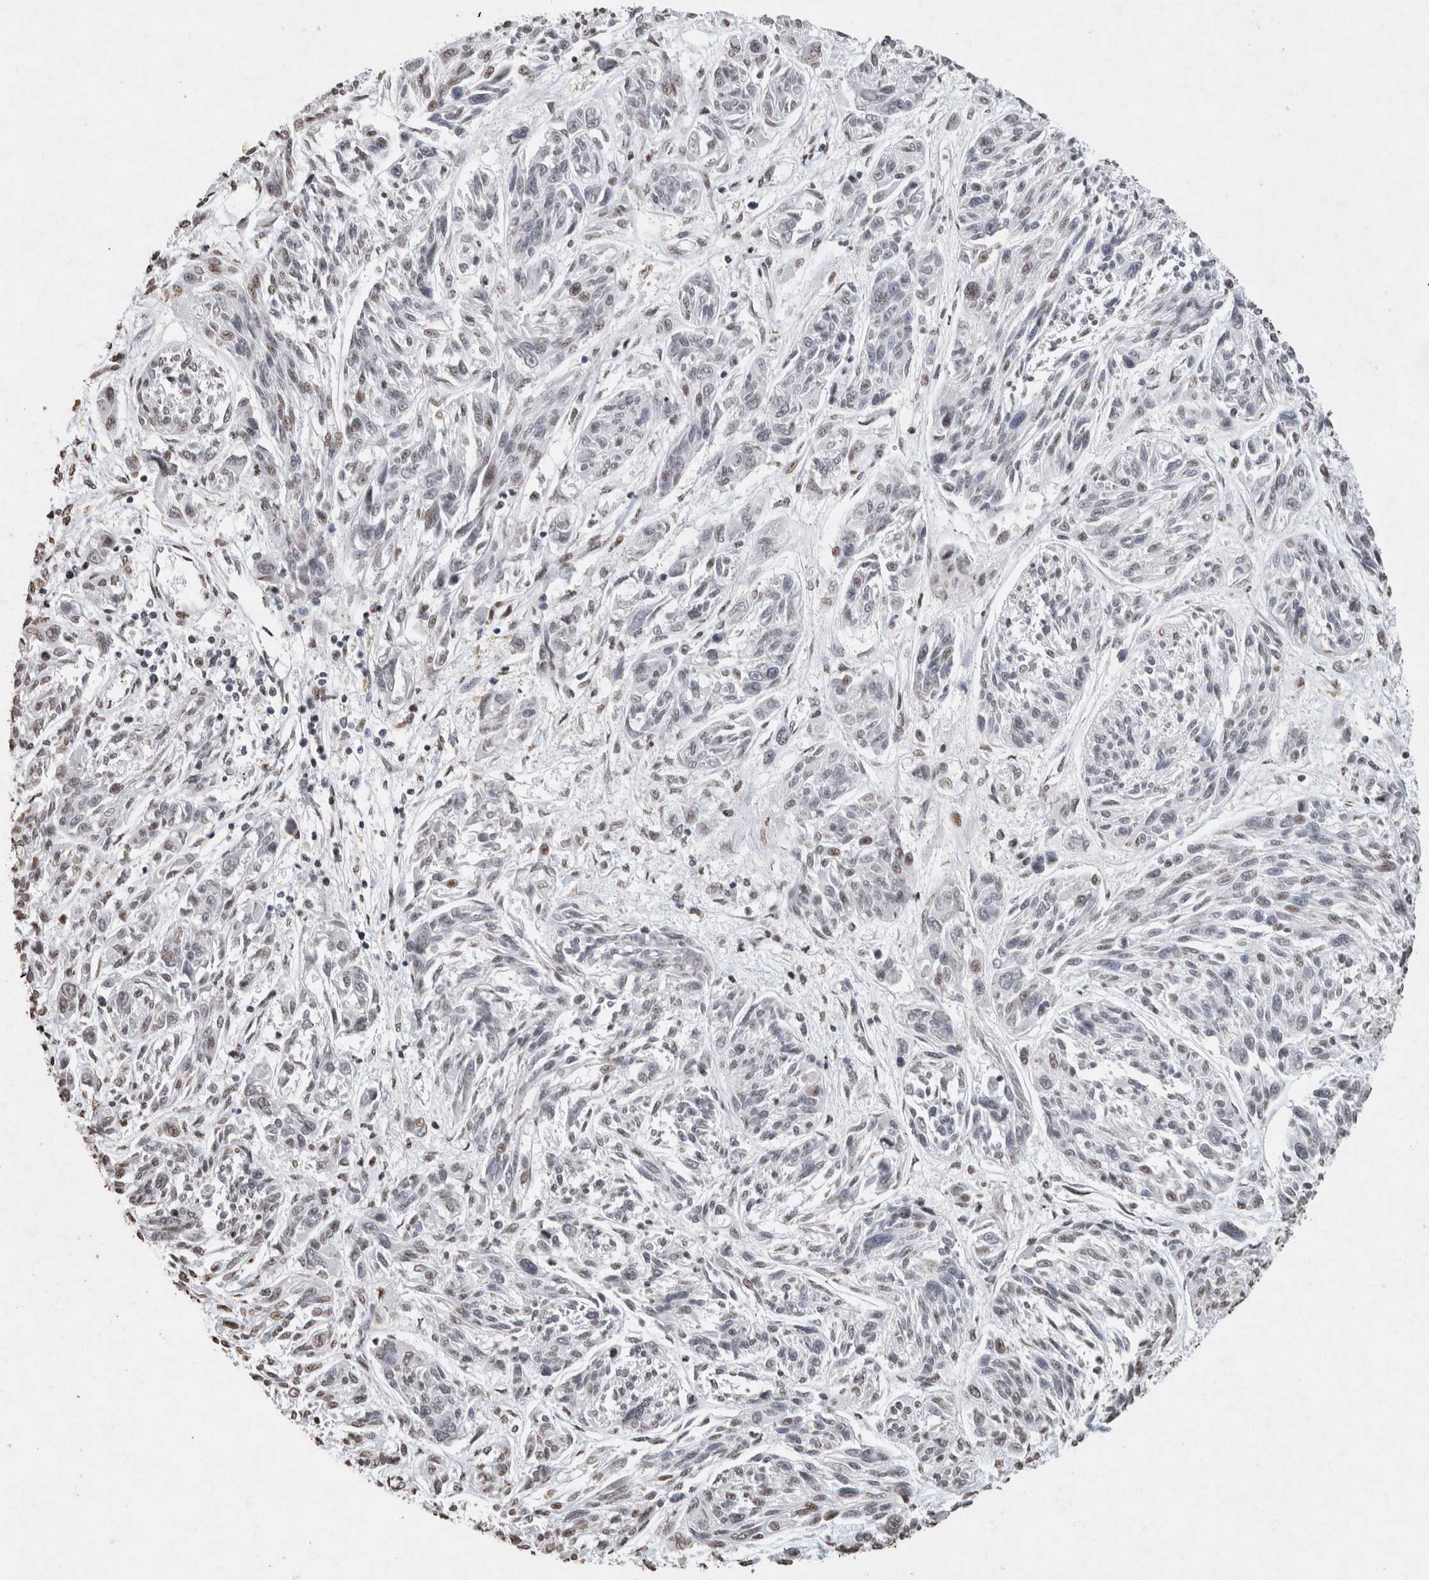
{"staining": {"intensity": "weak", "quantity": "<25%", "location": "nuclear"}, "tissue": "melanoma", "cell_type": "Tumor cells", "image_type": "cancer", "snomed": [{"axis": "morphology", "description": "Malignant melanoma, NOS"}, {"axis": "topography", "description": "Skin"}], "caption": "IHC photomicrograph of melanoma stained for a protein (brown), which reveals no staining in tumor cells.", "gene": "CNTN1", "patient": {"sex": "male", "age": 53}}